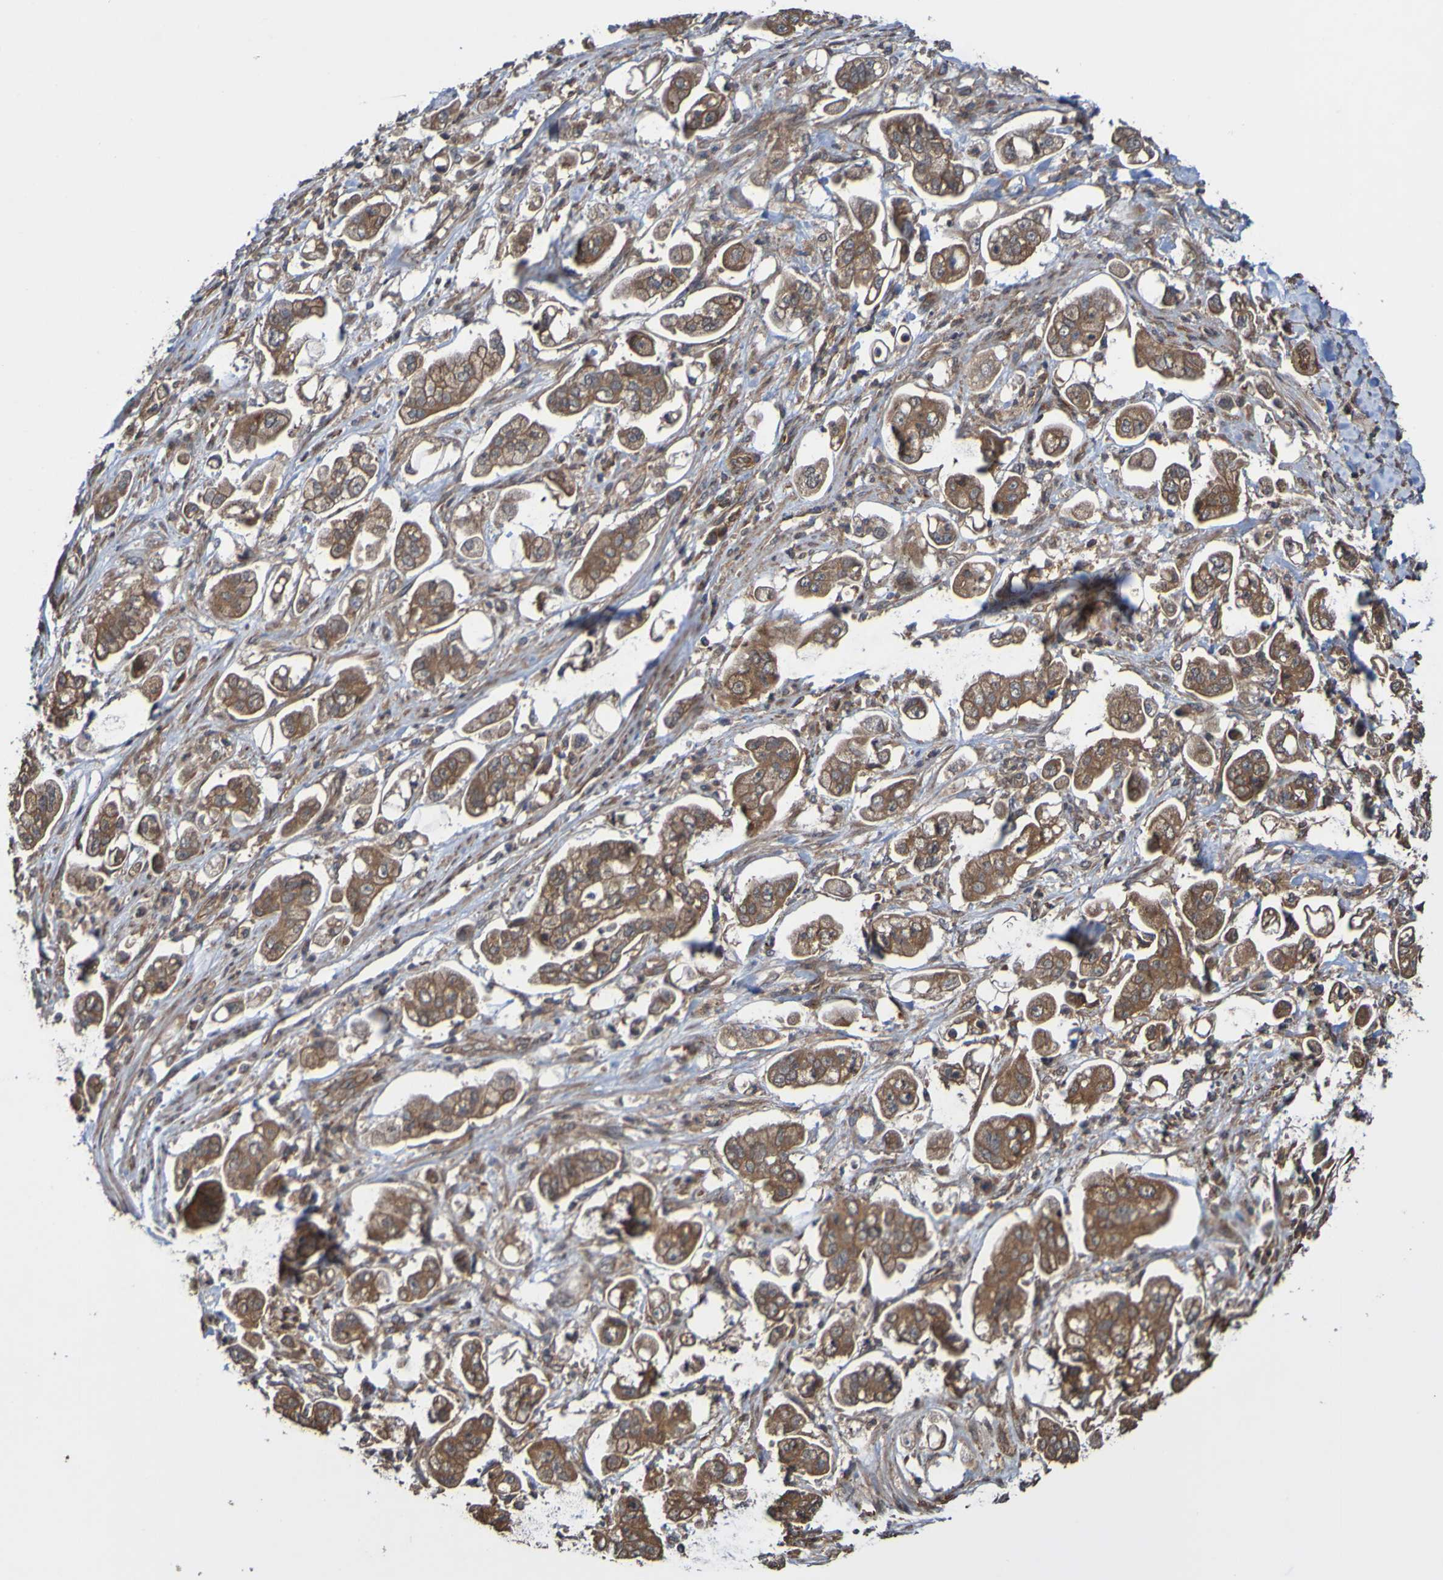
{"staining": {"intensity": "moderate", "quantity": ">75%", "location": "cytoplasmic/membranous"}, "tissue": "stomach cancer", "cell_type": "Tumor cells", "image_type": "cancer", "snomed": [{"axis": "morphology", "description": "Adenocarcinoma, NOS"}, {"axis": "topography", "description": "Stomach"}], "caption": "Immunohistochemistry staining of adenocarcinoma (stomach), which exhibits medium levels of moderate cytoplasmic/membranous positivity in about >75% of tumor cells indicating moderate cytoplasmic/membranous protein positivity. The staining was performed using DAB (3,3'-diaminobenzidine) (brown) for protein detection and nuclei were counterstained in hematoxylin (blue).", "gene": "UCN", "patient": {"sex": "male", "age": 62}}